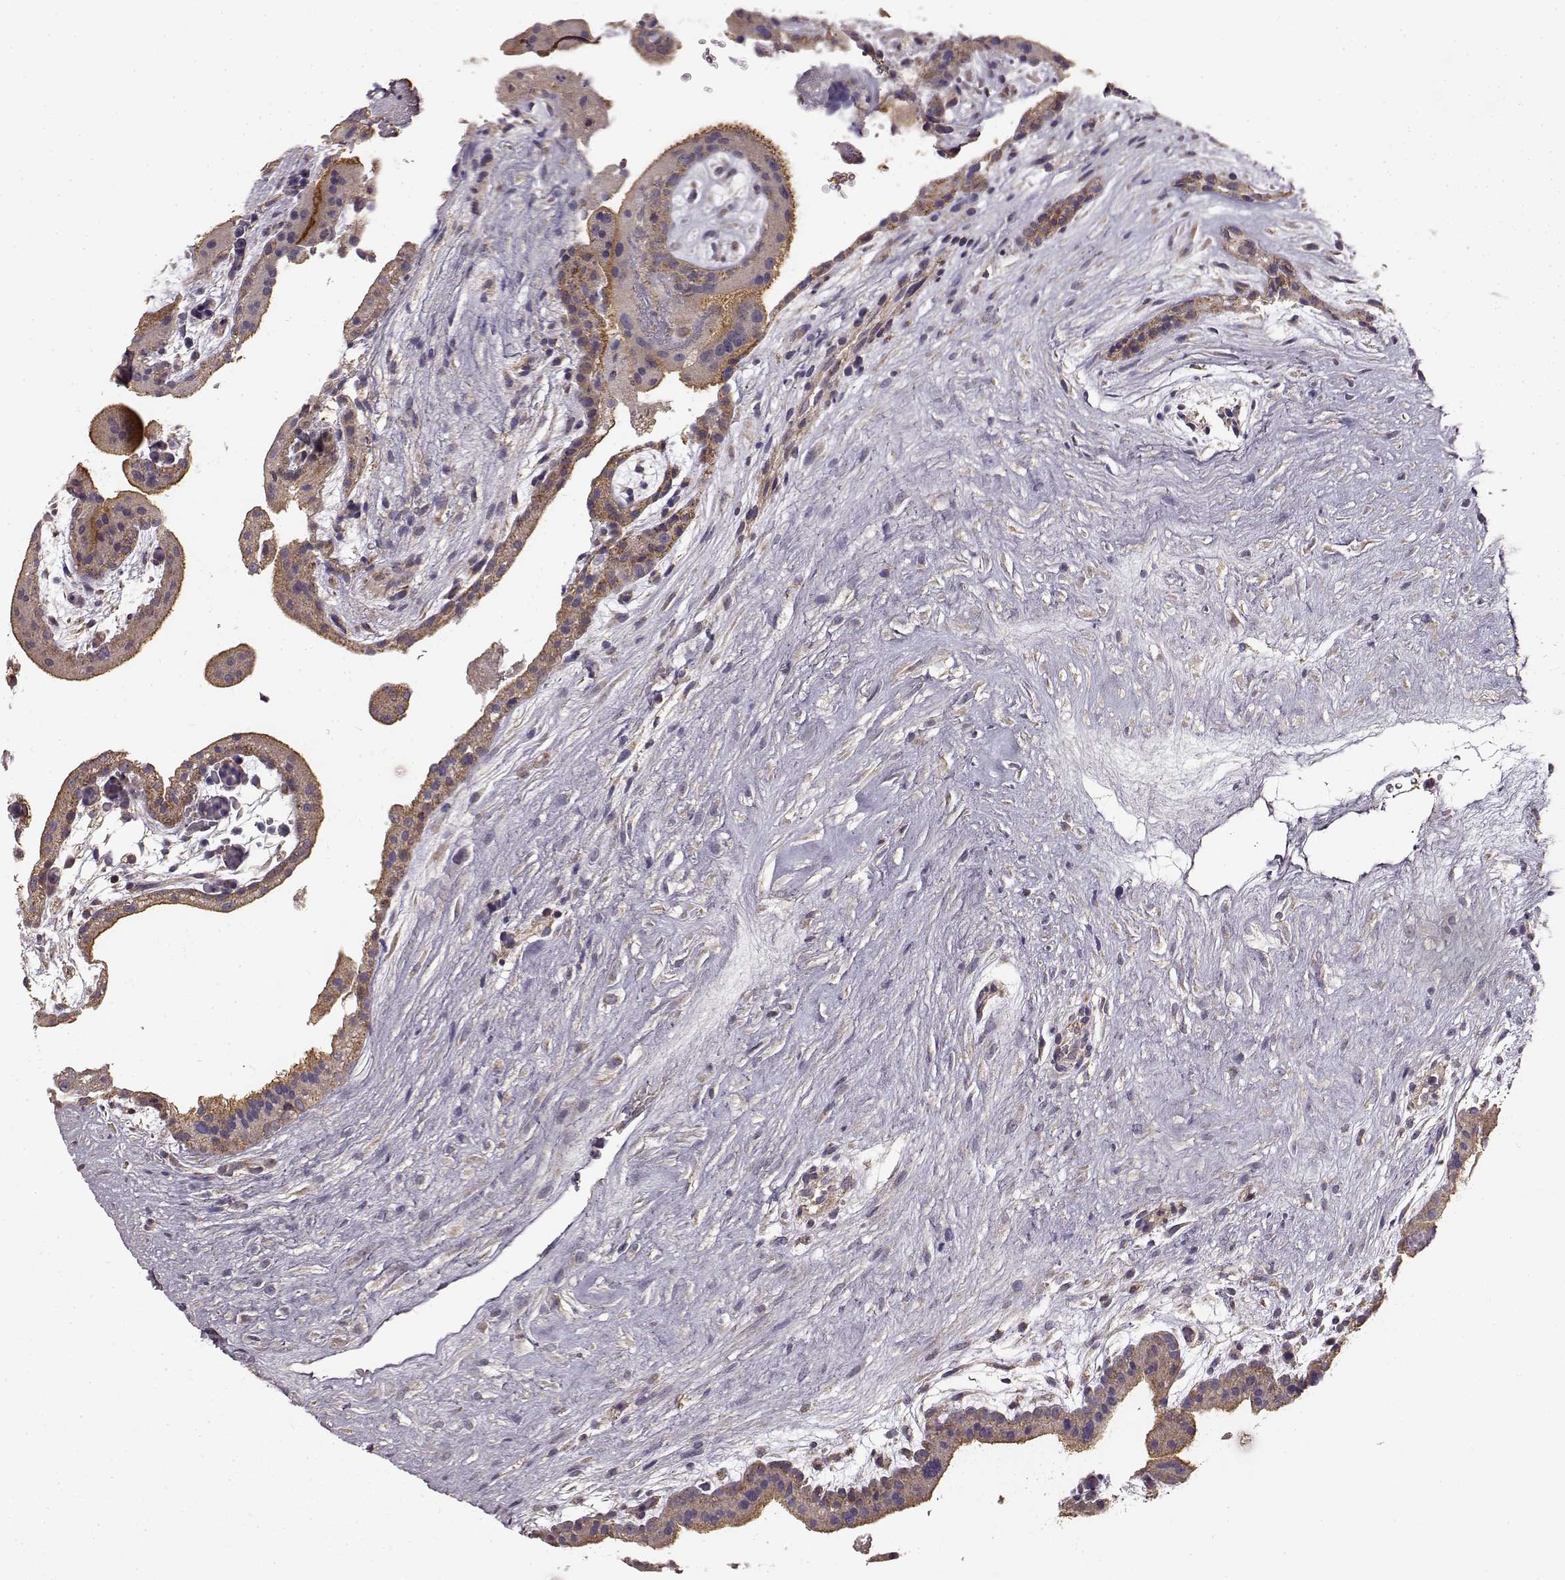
{"staining": {"intensity": "negative", "quantity": "none", "location": "none"}, "tissue": "placenta", "cell_type": "Decidual cells", "image_type": "normal", "snomed": [{"axis": "morphology", "description": "Normal tissue, NOS"}, {"axis": "topography", "description": "Placenta"}], "caption": "Immunohistochemistry (IHC) of benign placenta demonstrates no staining in decidual cells. (DAB (3,3'-diaminobenzidine) immunohistochemistry (IHC) visualized using brightfield microscopy, high magnification).", "gene": "ERBB3", "patient": {"sex": "female", "age": 19}}